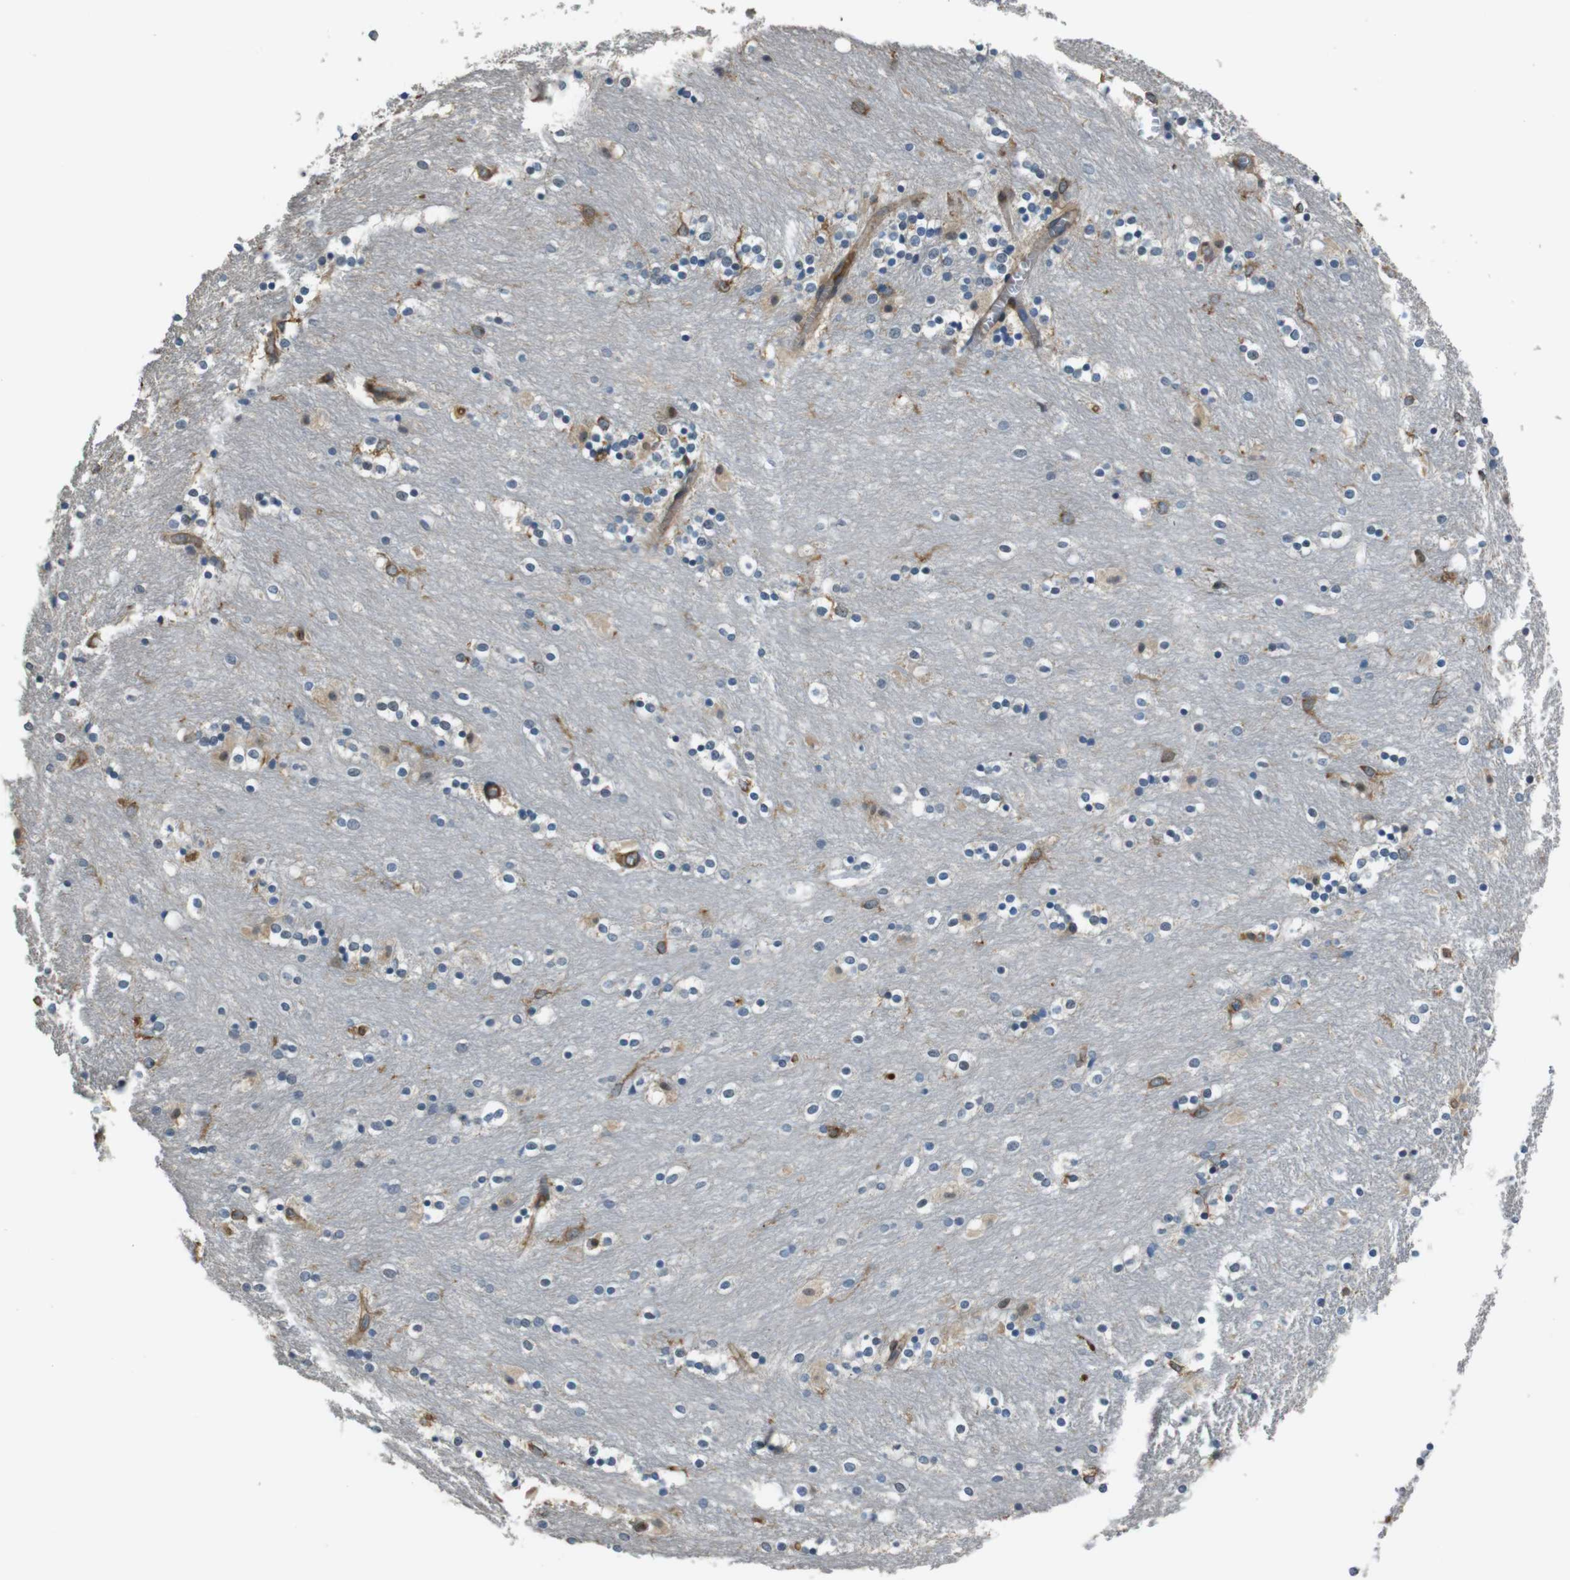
{"staining": {"intensity": "moderate", "quantity": "<25%", "location": "cytoplasmic/membranous,nuclear"}, "tissue": "caudate", "cell_type": "Glial cells", "image_type": "normal", "snomed": [{"axis": "morphology", "description": "Normal tissue, NOS"}, {"axis": "topography", "description": "Lateral ventricle wall"}], "caption": "The photomicrograph exhibits immunohistochemical staining of unremarkable caudate. There is moderate cytoplasmic/membranous,nuclear positivity is present in about <25% of glial cells.", "gene": "FCAR", "patient": {"sex": "female", "age": 54}}